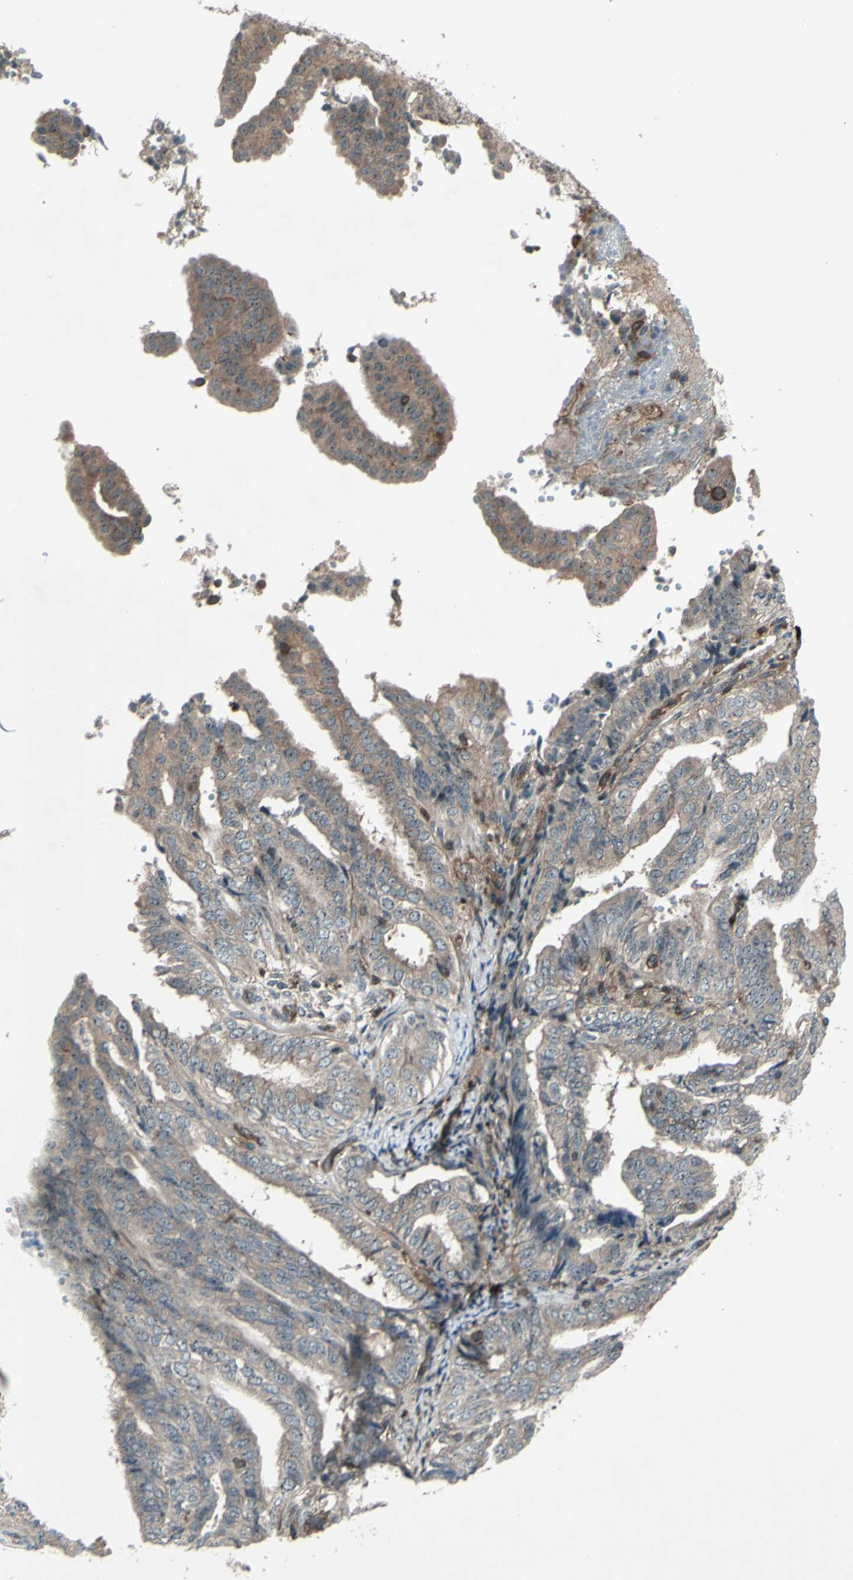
{"staining": {"intensity": "weak", "quantity": ">75%", "location": "cytoplasmic/membranous"}, "tissue": "endometrial cancer", "cell_type": "Tumor cells", "image_type": "cancer", "snomed": [{"axis": "morphology", "description": "Adenocarcinoma, NOS"}, {"axis": "topography", "description": "Endometrium"}], "caption": "Protein expression by IHC demonstrates weak cytoplasmic/membranous expression in about >75% of tumor cells in endometrial adenocarcinoma.", "gene": "FXYD5", "patient": {"sex": "female", "age": 58}}